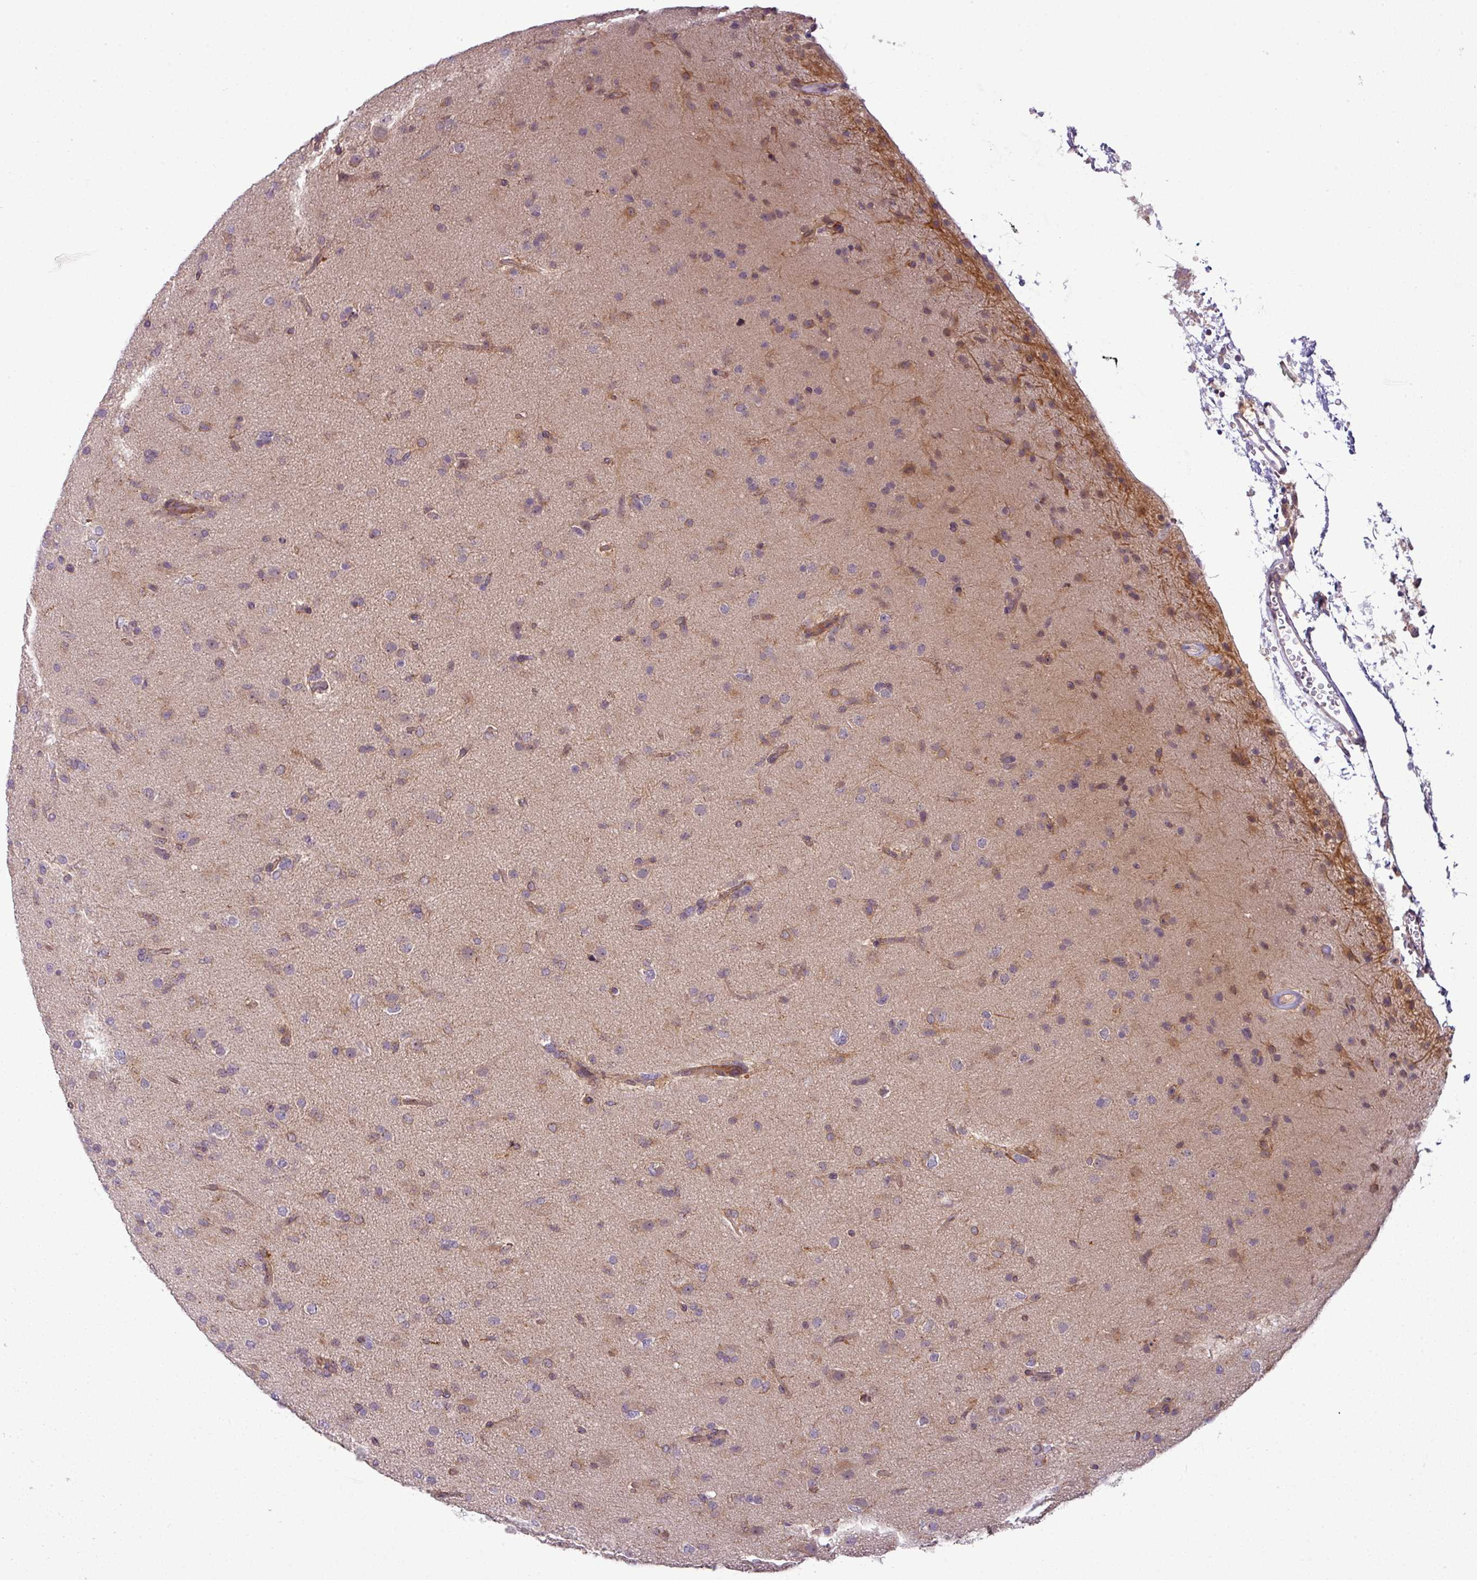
{"staining": {"intensity": "weak", "quantity": "<25%", "location": "cytoplasmic/membranous"}, "tissue": "glioma", "cell_type": "Tumor cells", "image_type": "cancer", "snomed": [{"axis": "morphology", "description": "Glioma, malignant, Low grade"}, {"axis": "topography", "description": "Brain"}], "caption": "Immunohistochemistry (IHC) image of neoplastic tissue: human malignant glioma (low-grade) stained with DAB (3,3'-diaminobenzidine) shows no significant protein staining in tumor cells.", "gene": "ZNF35", "patient": {"sex": "male", "age": 65}}